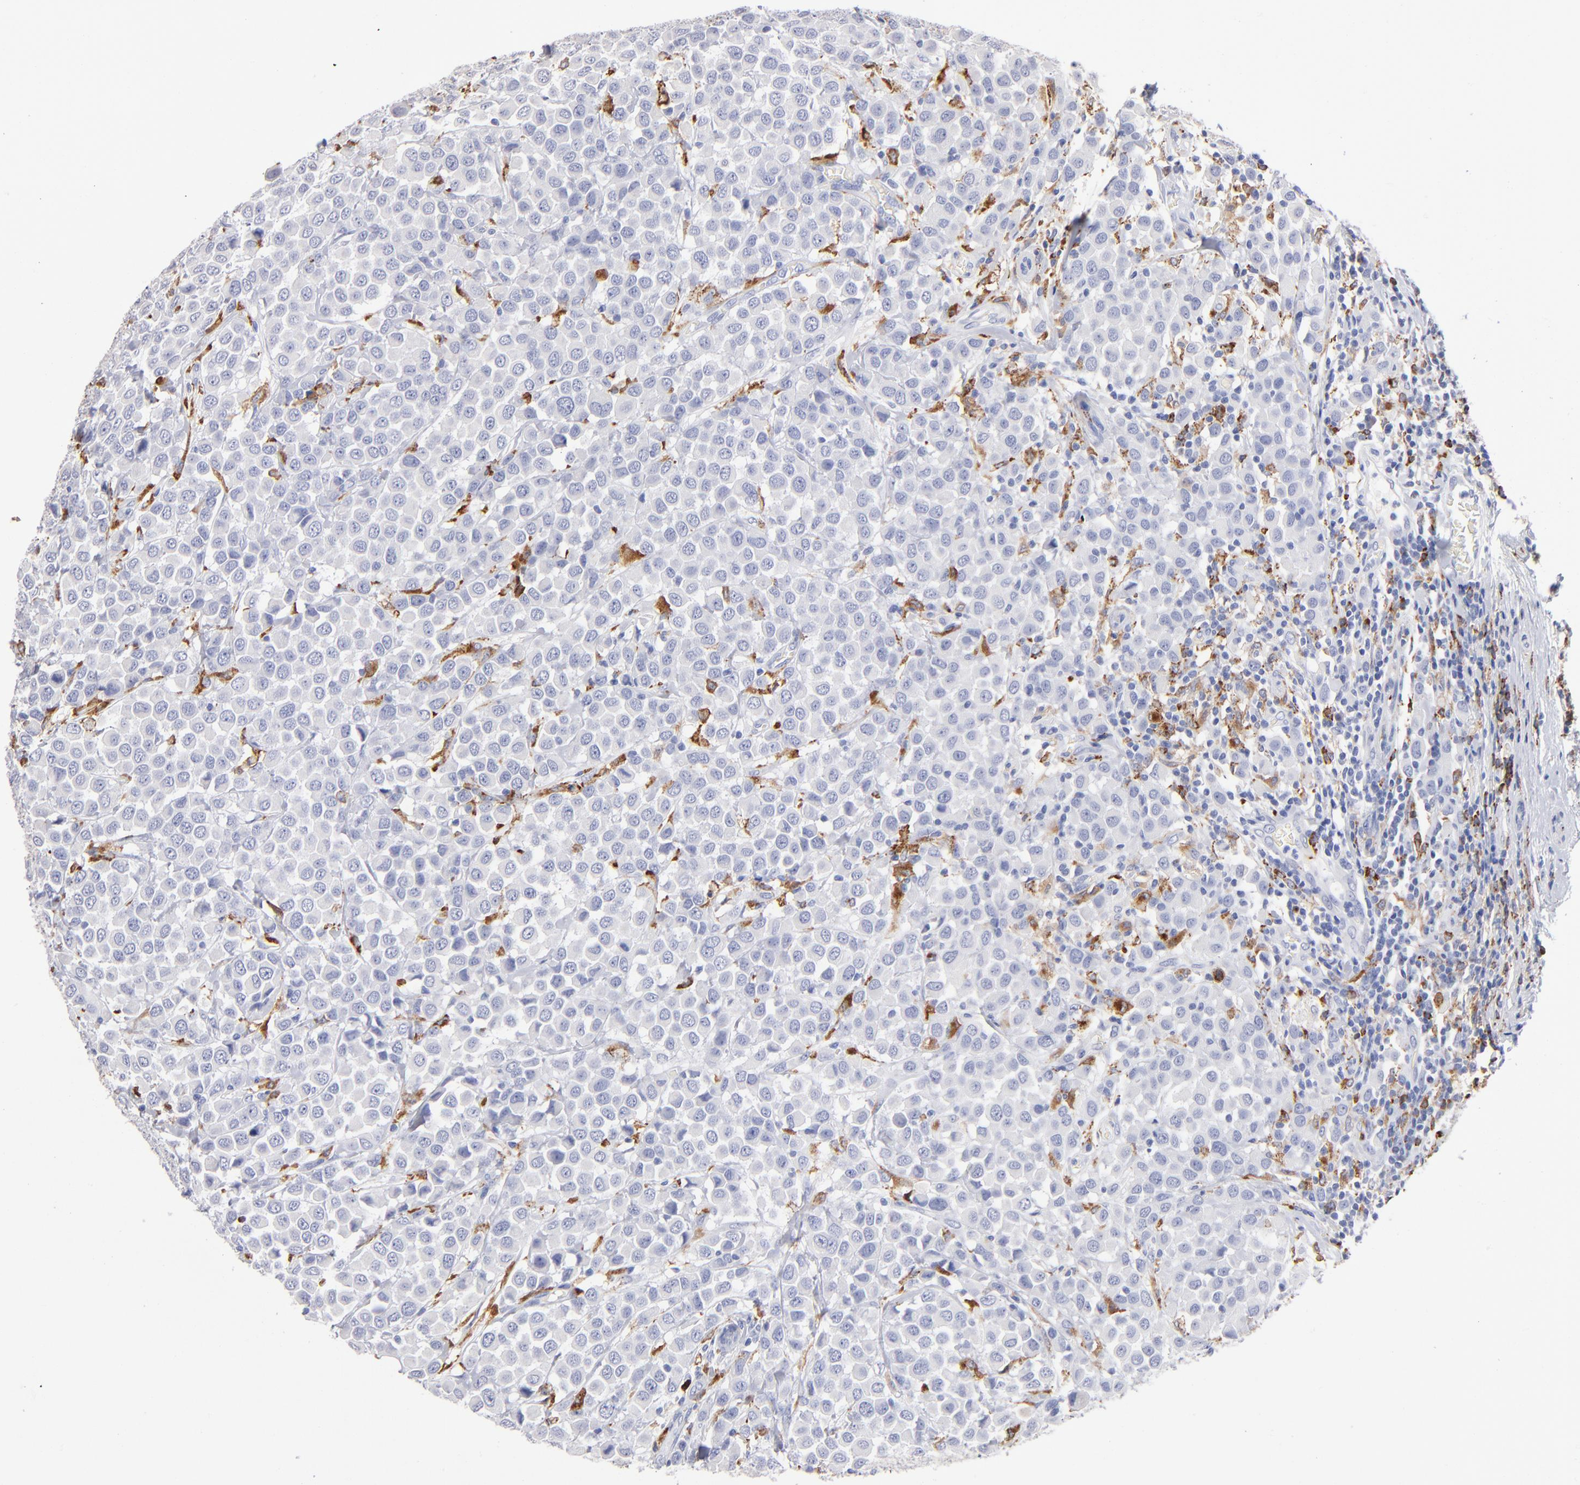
{"staining": {"intensity": "negative", "quantity": "none", "location": "none"}, "tissue": "breast cancer", "cell_type": "Tumor cells", "image_type": "cancer", "snomed": [{"axis": "morphology", "description": "Duct carcinoma"}, {"axis": "topography", "description": "Breast"}], "caption": "Immunohistochemistry (IHC) photomicrograph of breast infiltrating ductal carcinoma stained for a protein (brown), which demonstrates no positivity in tumor cells.", "gene": "CD180", "patient": {"sex": "female", "age": 61}}